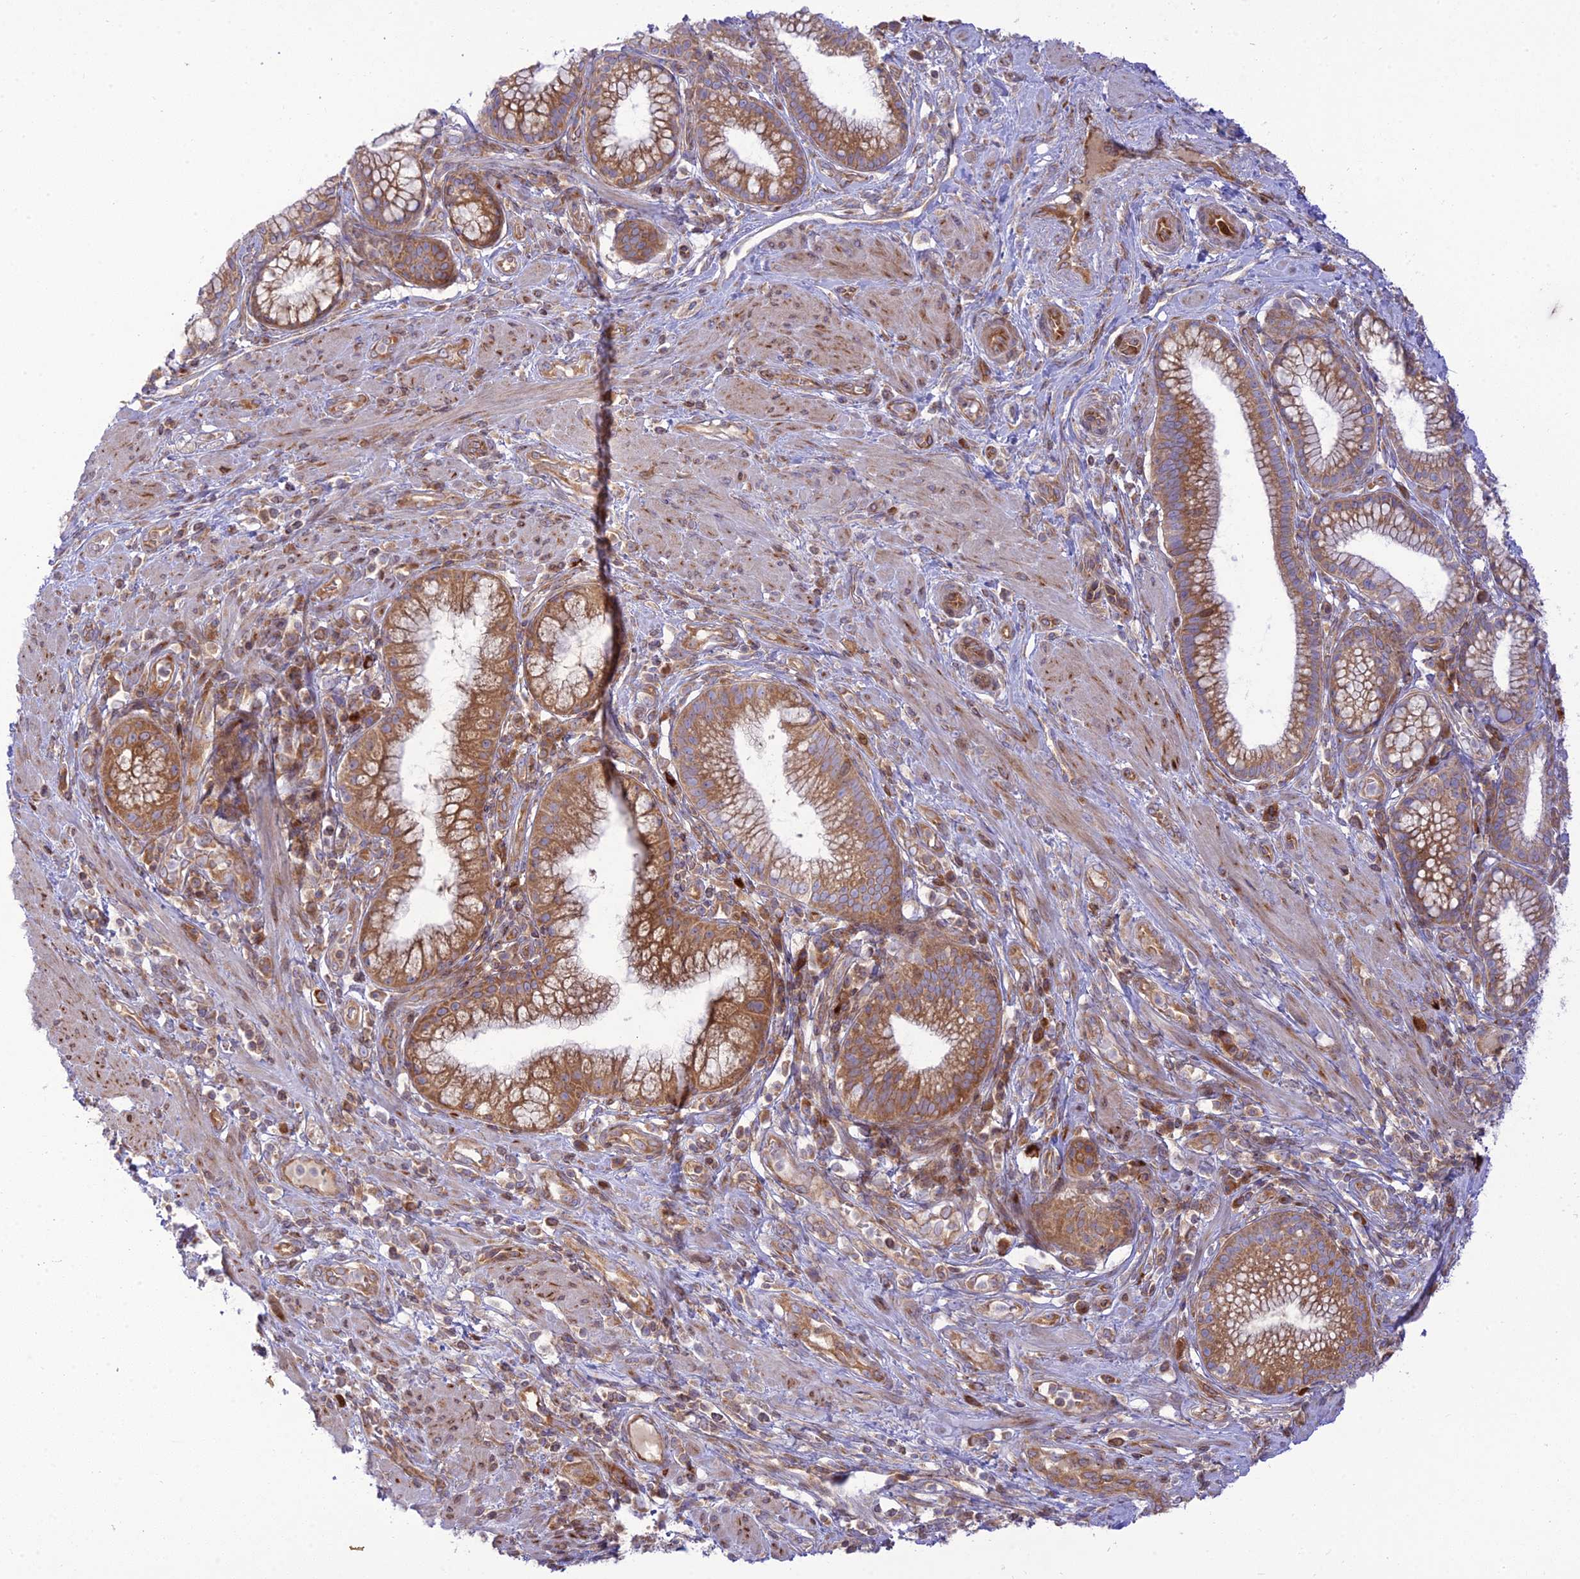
{"staining": {"intensity": "moderate", "quantity": ">75%", "location": "cytoplasmic/membranous"}, "tissue": "pancreatic cancer", "cell_type": "Tumor cells", "image_type": "cancer", "snomed": [{"axis": "morphology", "description": "Adenocarcinoma, NOS"}, {"axis": "topography", "description": "Pancreas"}], "caption": "Adenocarcinoma (pancreatic) stained with IHC reveals moderate cytoplasmic/membranous staining in about >75% of tumor cells.", "gene": "PIMREG", "patient": {"sex": "male", "age": 72}}